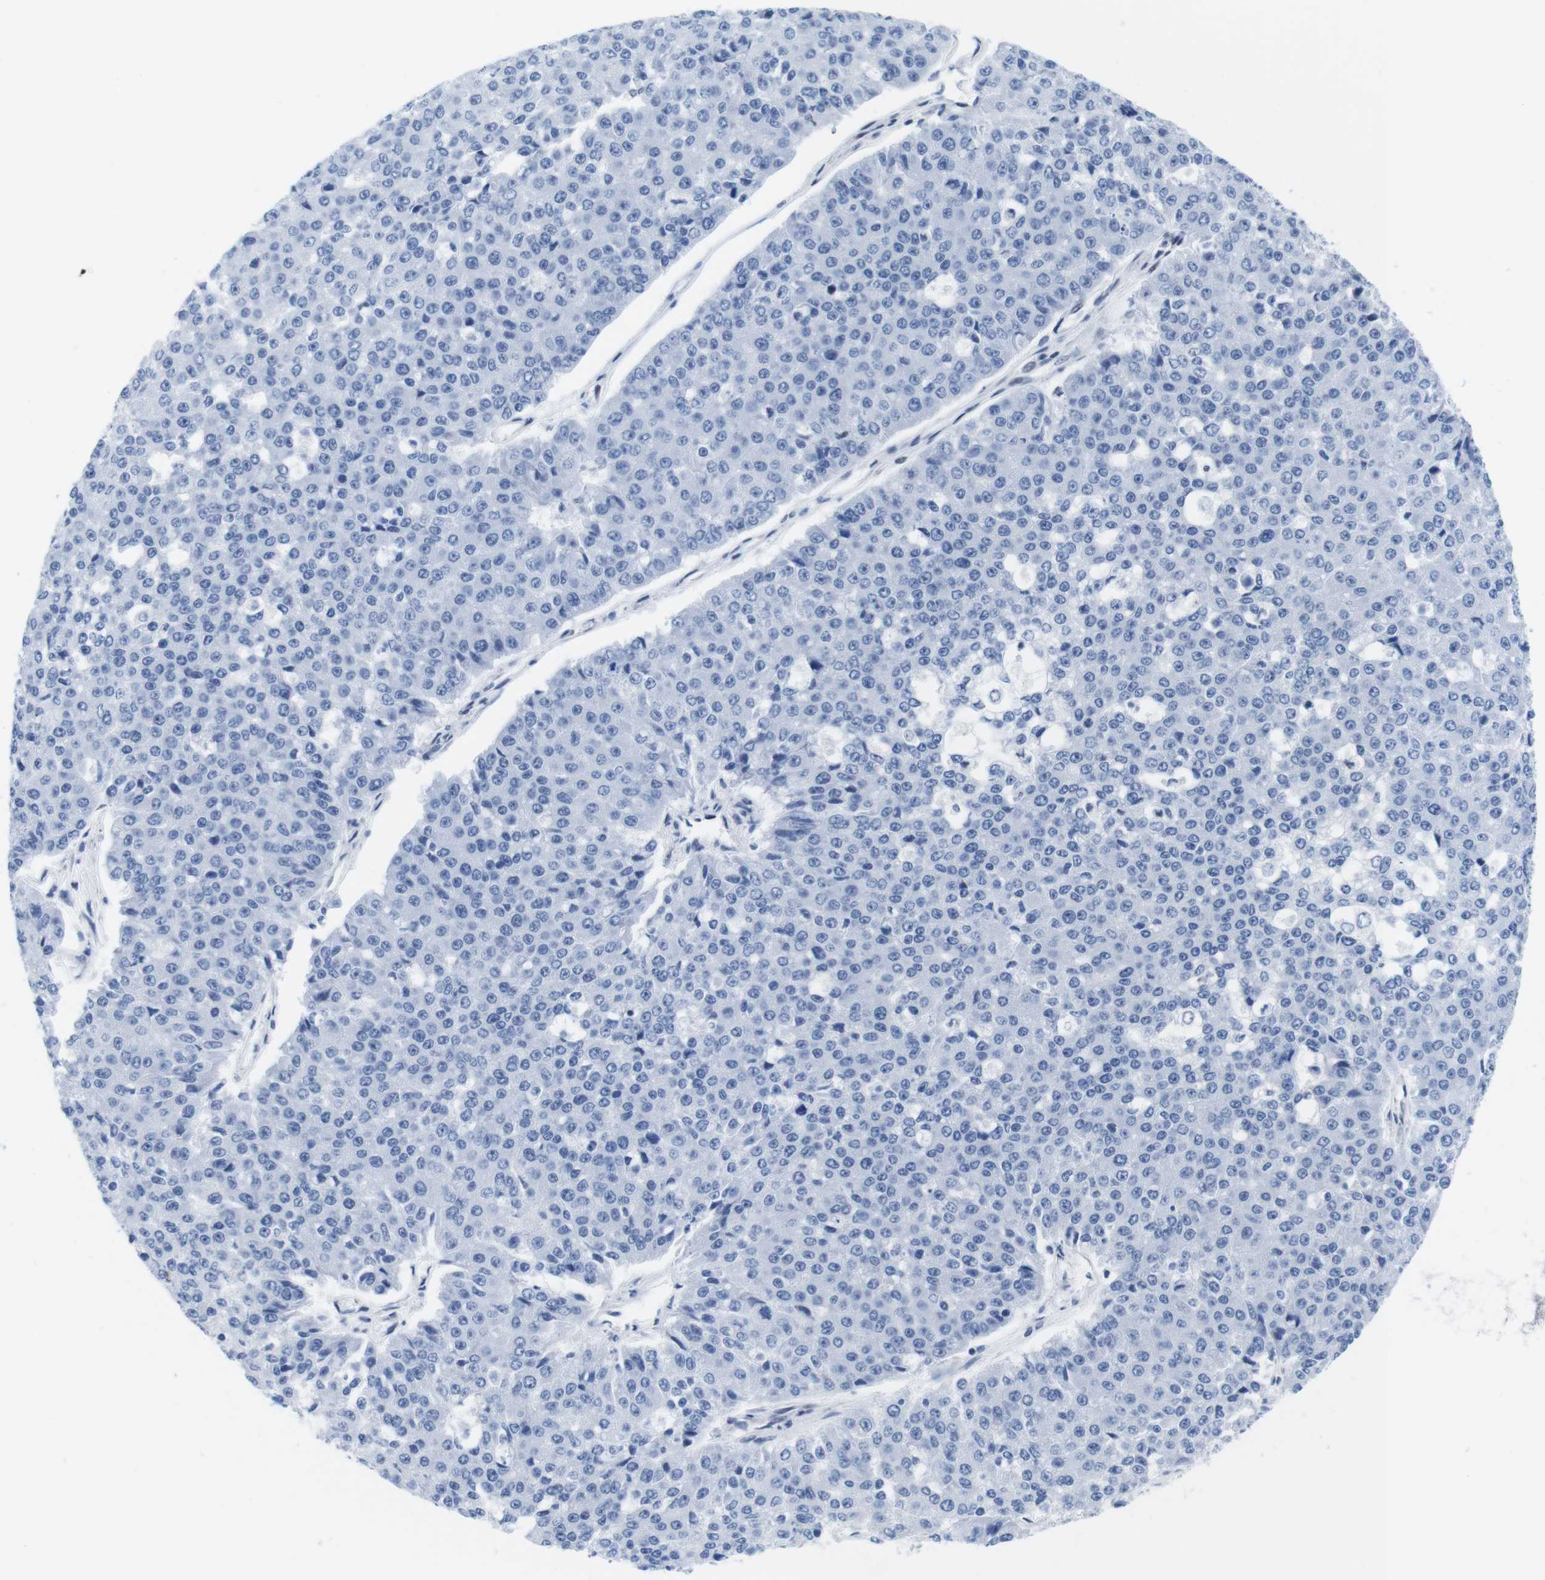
{"staining": {"intensity": "negative", "quantity": "none", "location": "none"}, "tissue": "pancreatic cancer", "cell_type": "Tumor cells", "image_type": "cancer", "snomed": [{"axis": "morphology", "description": "Adenocarcinoma, NOS"}, {"axis": "topography", "description": "Pancreas"}], "caption": "The photomicrograph exhibits no staining of tumor cells in adenocarcinoma (pancreatic). (Brightfield microscopy of DAB IHC at high magnification).", "gene": "IFI16", "patient": {"sex": "male", "age": 50}}